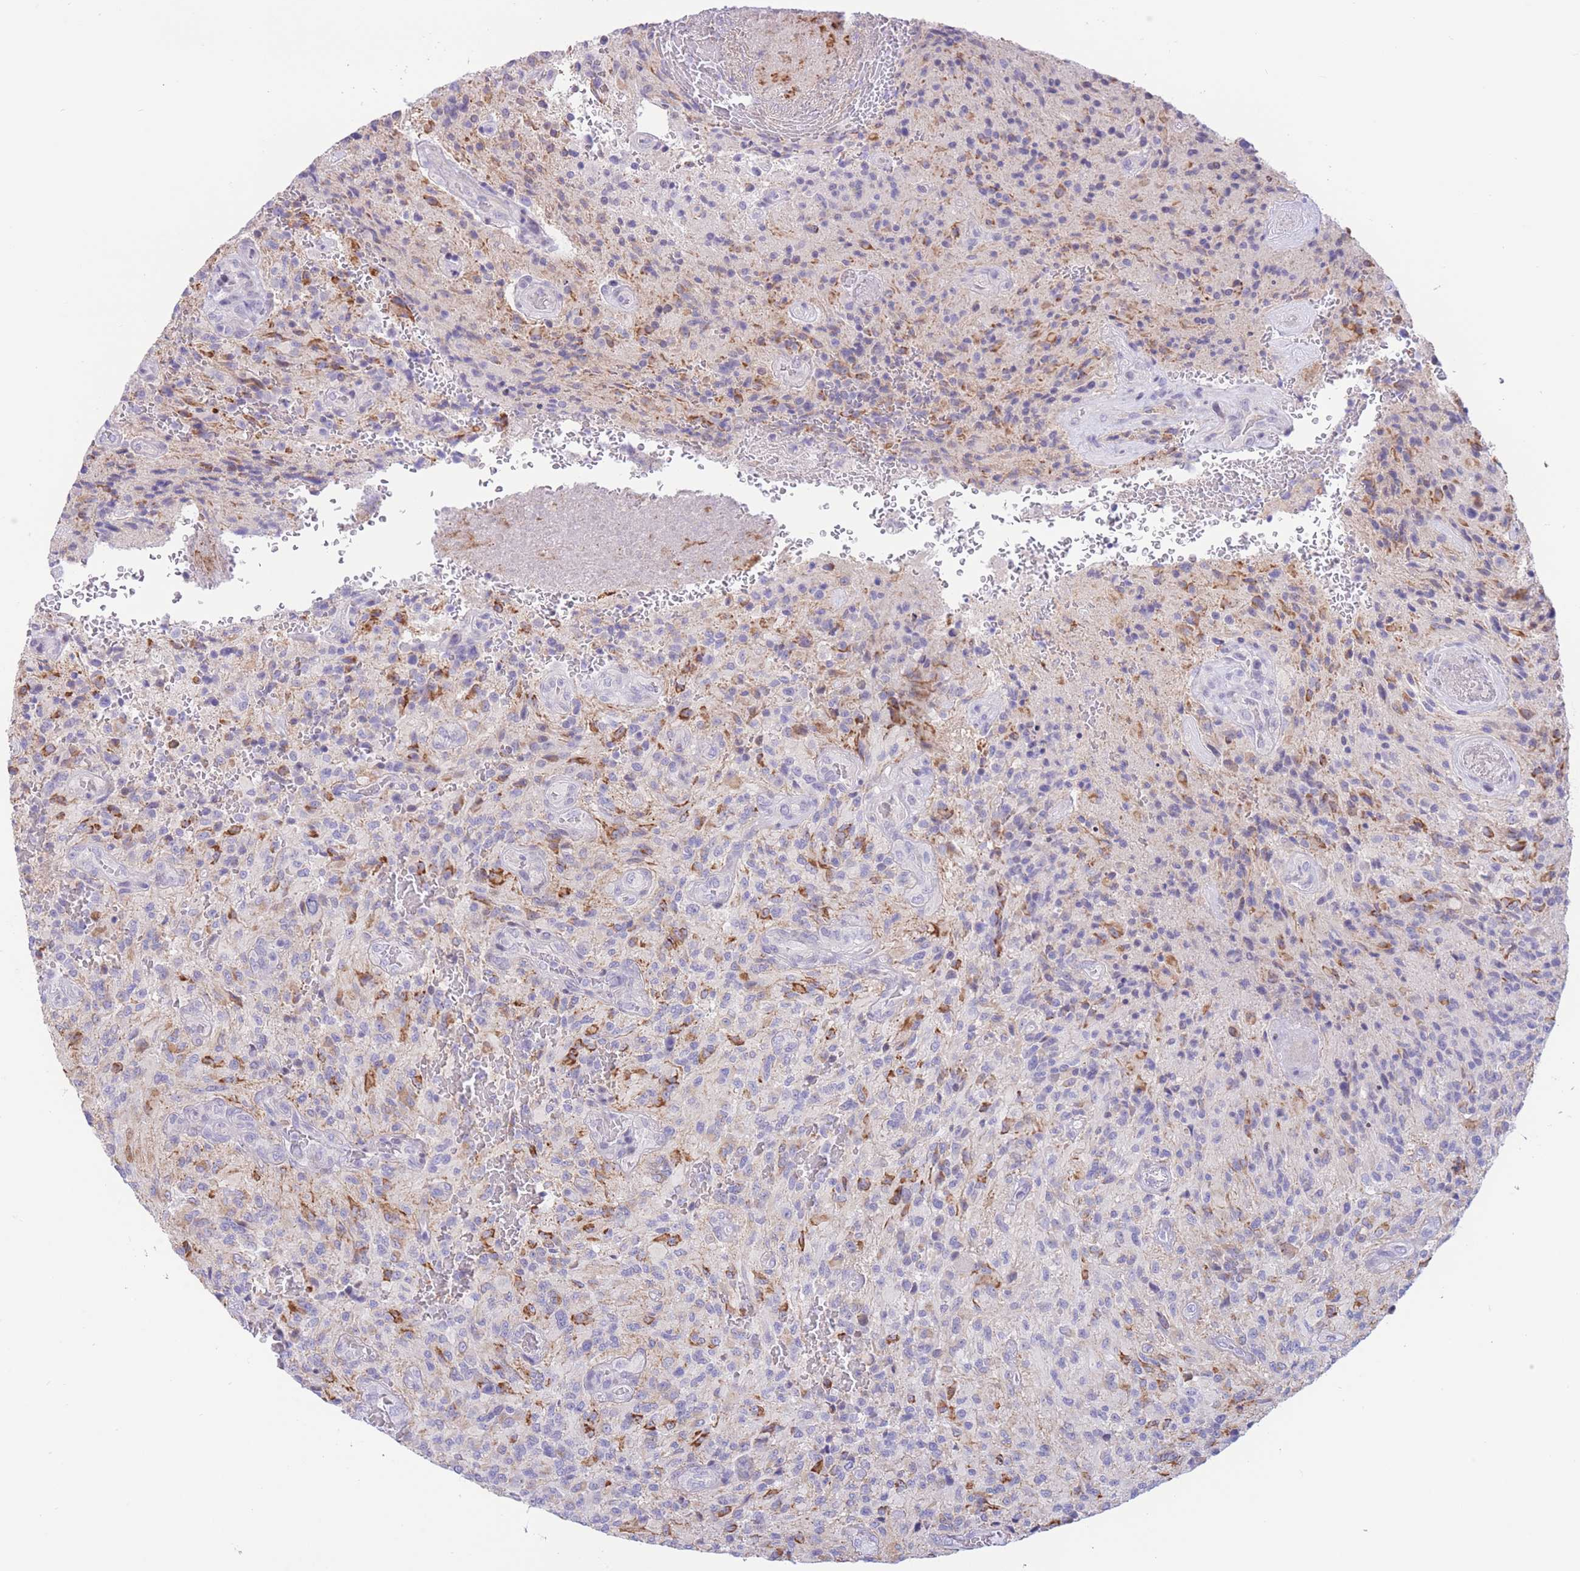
{"staining": {"intensity": "moderate", "quantity": "<25%", "location": "cytoplasmic/membranous"}, "tissue": "glioma", "cell_type": "Tumor cells", "image_type": "cancer", "snomed": [{"axis": "morphology", "description": "Normal tissue, NOS"}, {"axis": "morphology", "description": "Glioma, malignant, High grade"}, {"axis": "topography", "description": "Cerebral cortex"}], "caption": "Tumor cells reveal low levels of moderate cytoplasmic/membranous positivity in about <25% of cells in human malignant glioma (high-grade). (Stains: DAB (3,3'-diaminobenzidine) in brown, nuclei in blue, Microscopy: brightfield microscopy at high magnification).", "gene": "RPL39L", "patient": {"sex": "male", "age": 56}}